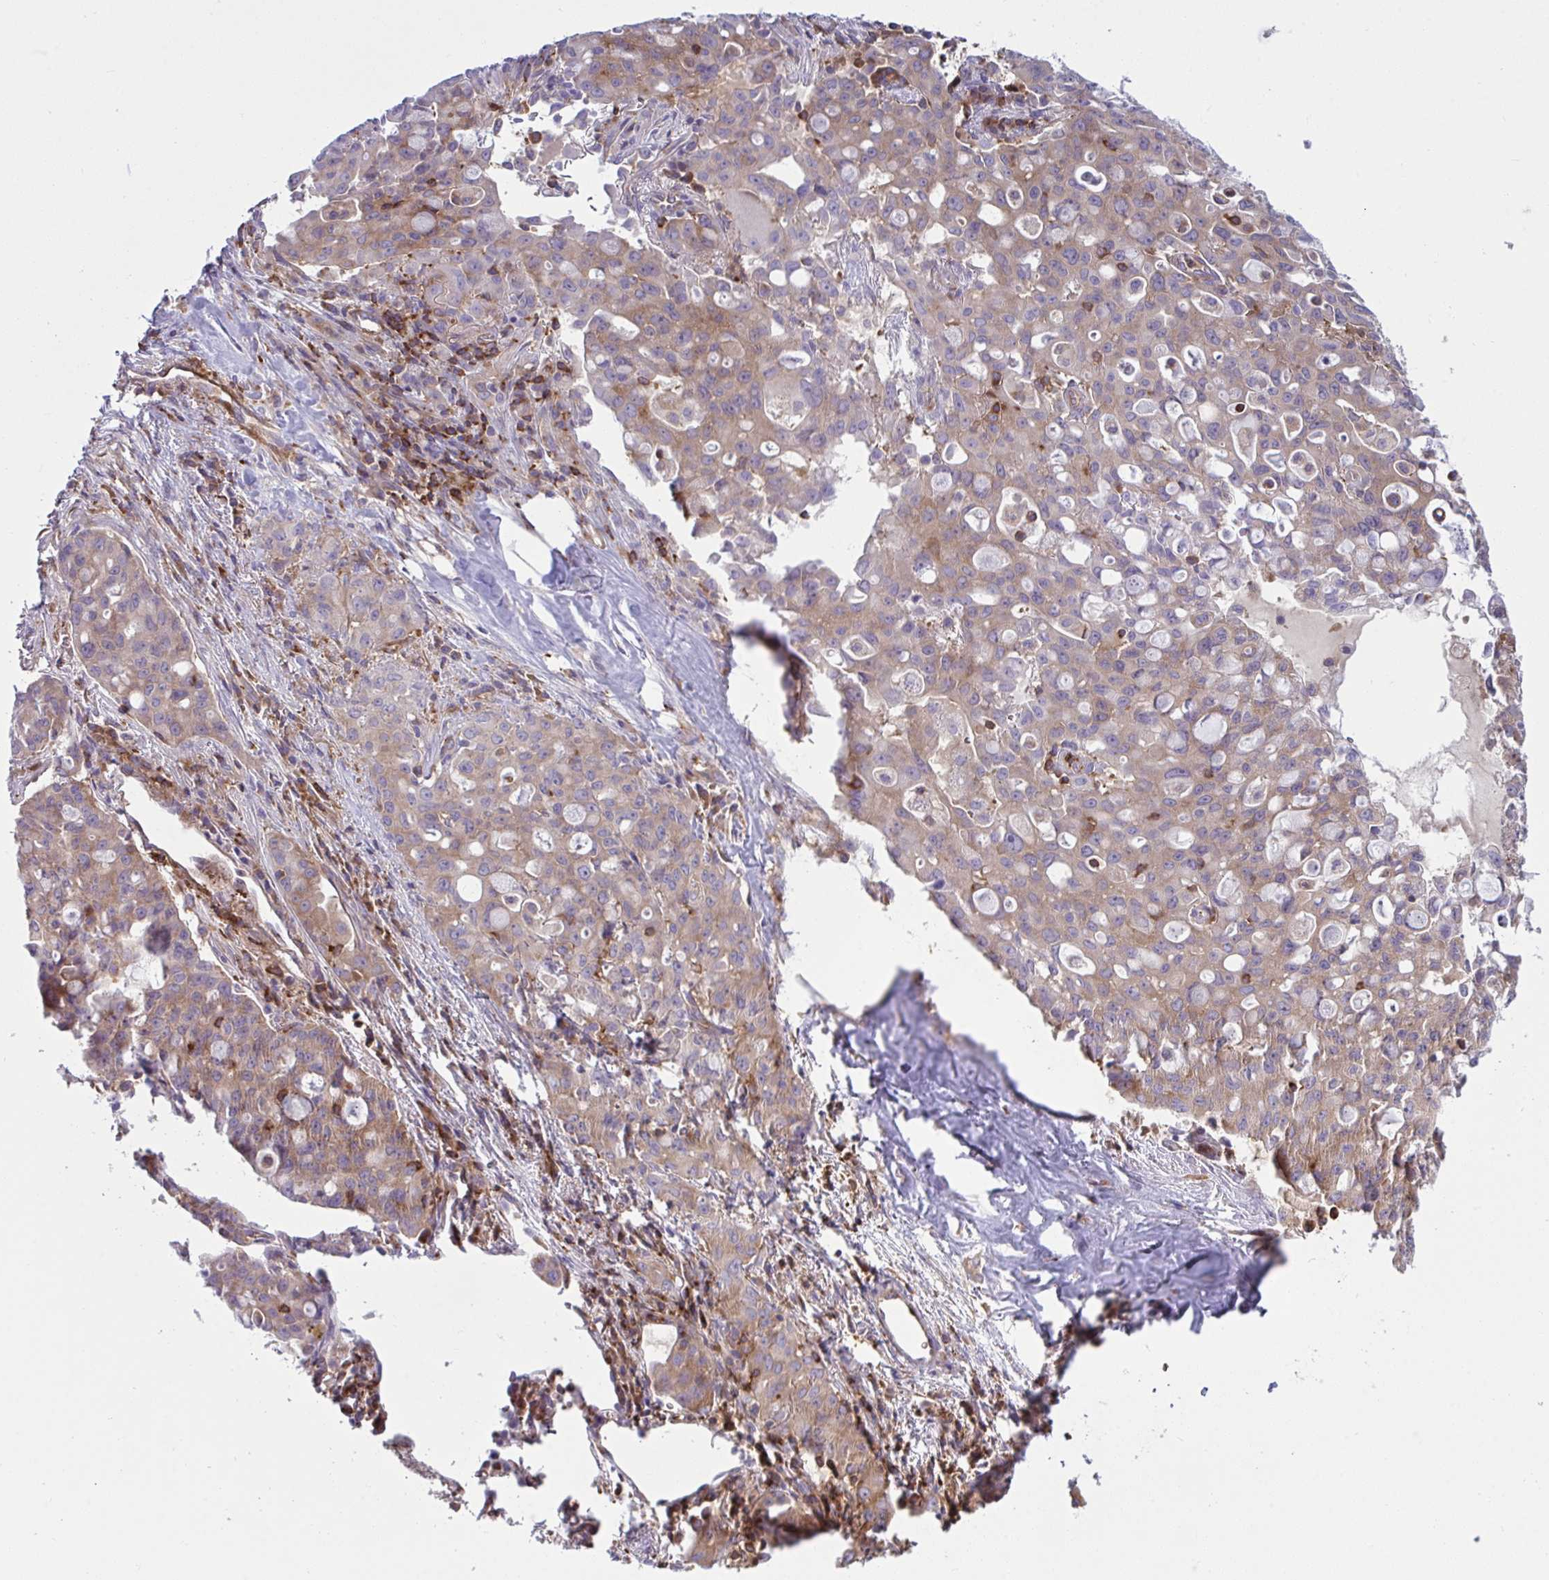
{"staining": {"intensity": "weak", "quantity": ">75%", "location": "cytoplasmic/membranous"}, "tissue": "lung cancer", "cell_type": "Tumor cells", "image_type": "cancer", "snomed": [{"axis": "morphology", "description": "Adenocarcinoma, NOS"}, {"axis": "topography", "description": "Lung"}], "caption": "Immunohistochemical staining of lung cancer demonstrates weak cytoplasmic/membranous protein staining in approximately >75% of tumor cells.", "gene": "TSC22D3", "patient": {"sex": "female", "age": 44}}